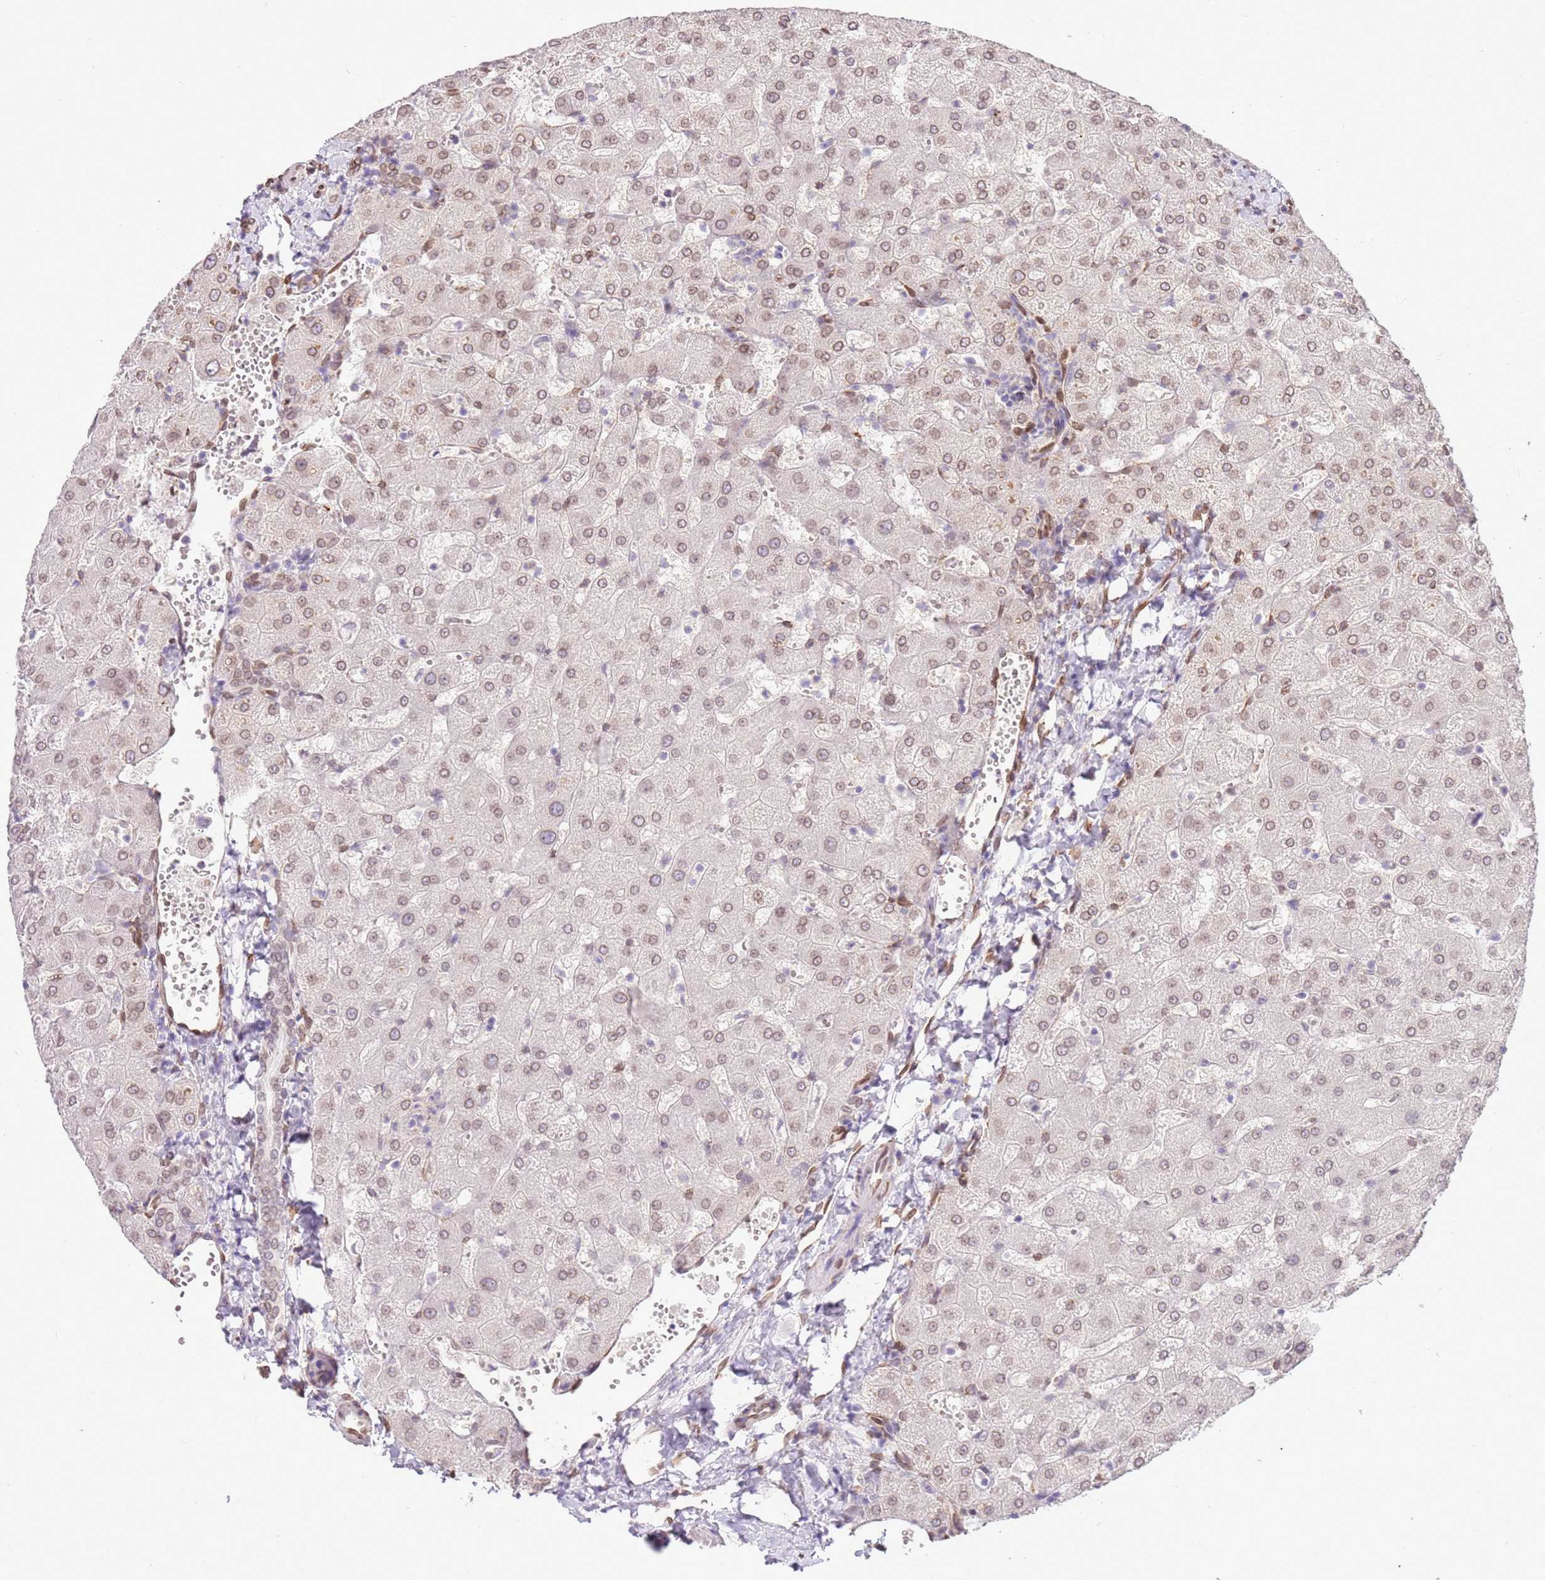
{"staining": {"intensity": "moderate", "quantity": ">75%", "location": "cytoplasmic/membranous,nuclear"}, "tissue": "liver", "cell_type": "Cholangiocytes", "image_type": "normal", "snomed": [{"axis": "morphology", "description": "Normal tissue, NOS"}, {"axis": "topography", "description": "Liver"}], "caption": "Human liver stained for a protein (brown) reveals moderate cytoplasmic/membranous,nuclear positive staining in approximately >75% of cholangiocytes.", "gene": "TMEM47", "patient": {"sex": "female", "age": 63}}